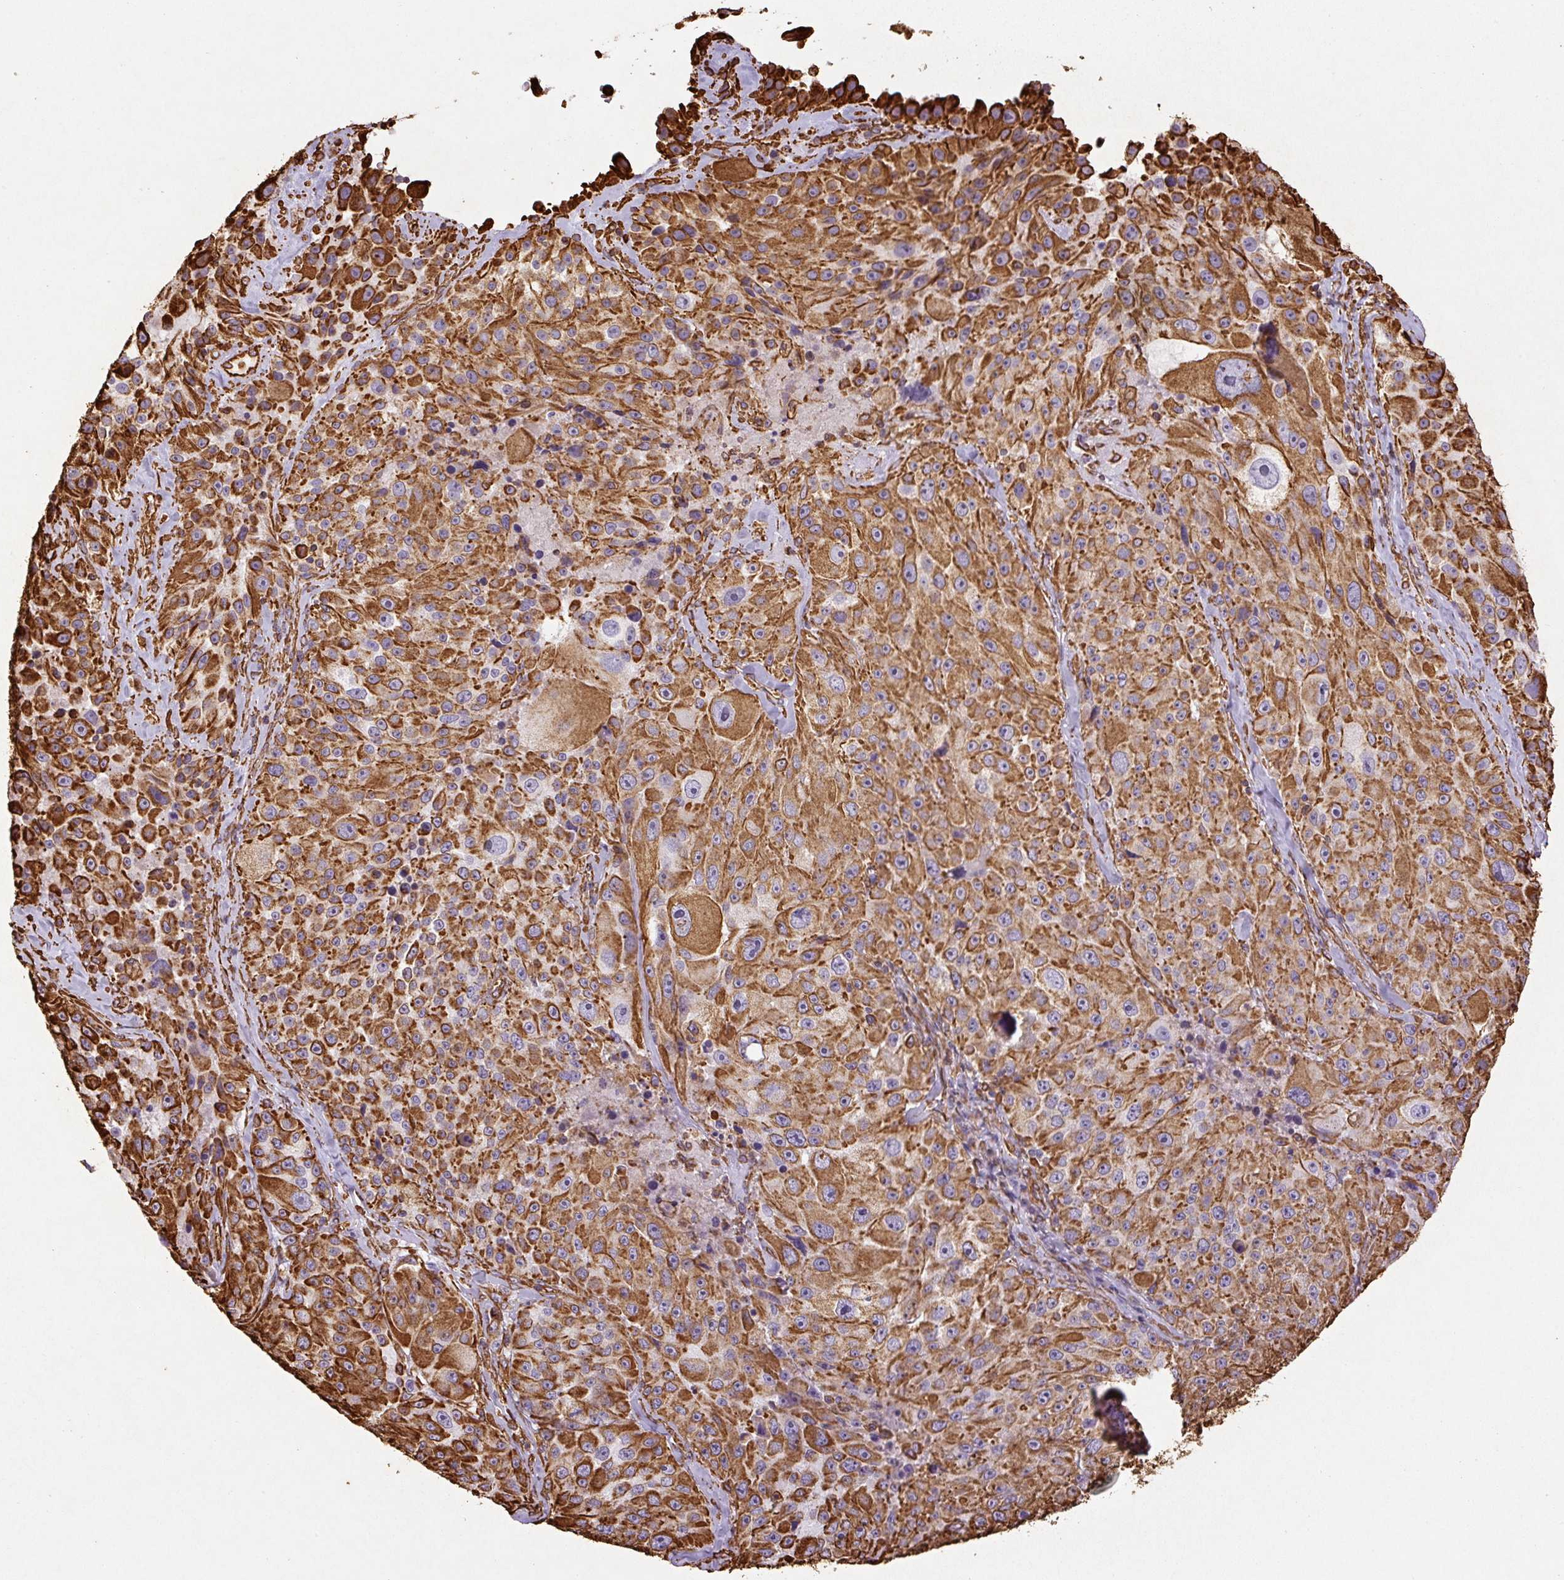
{"staining": {"intensity": "strong", "quantity": ">75%", "location": "cytoplasmic/membranous"}, "tissue": "melanoma", "cell_type": "Tumor cells", "image_type": "cancer", "snomed": [{"axis": "morphology", "description": "Malignant melanoma, Metastatic site"}, {"axis": "topography", "description": "Lymph node"}], "caption": "Strong cytoplasmic/membranous protein staining is present in about >75% of tumor cells in melanoma.", "gene": "VIM", "patient": {"sex": "male", "age": 62}}